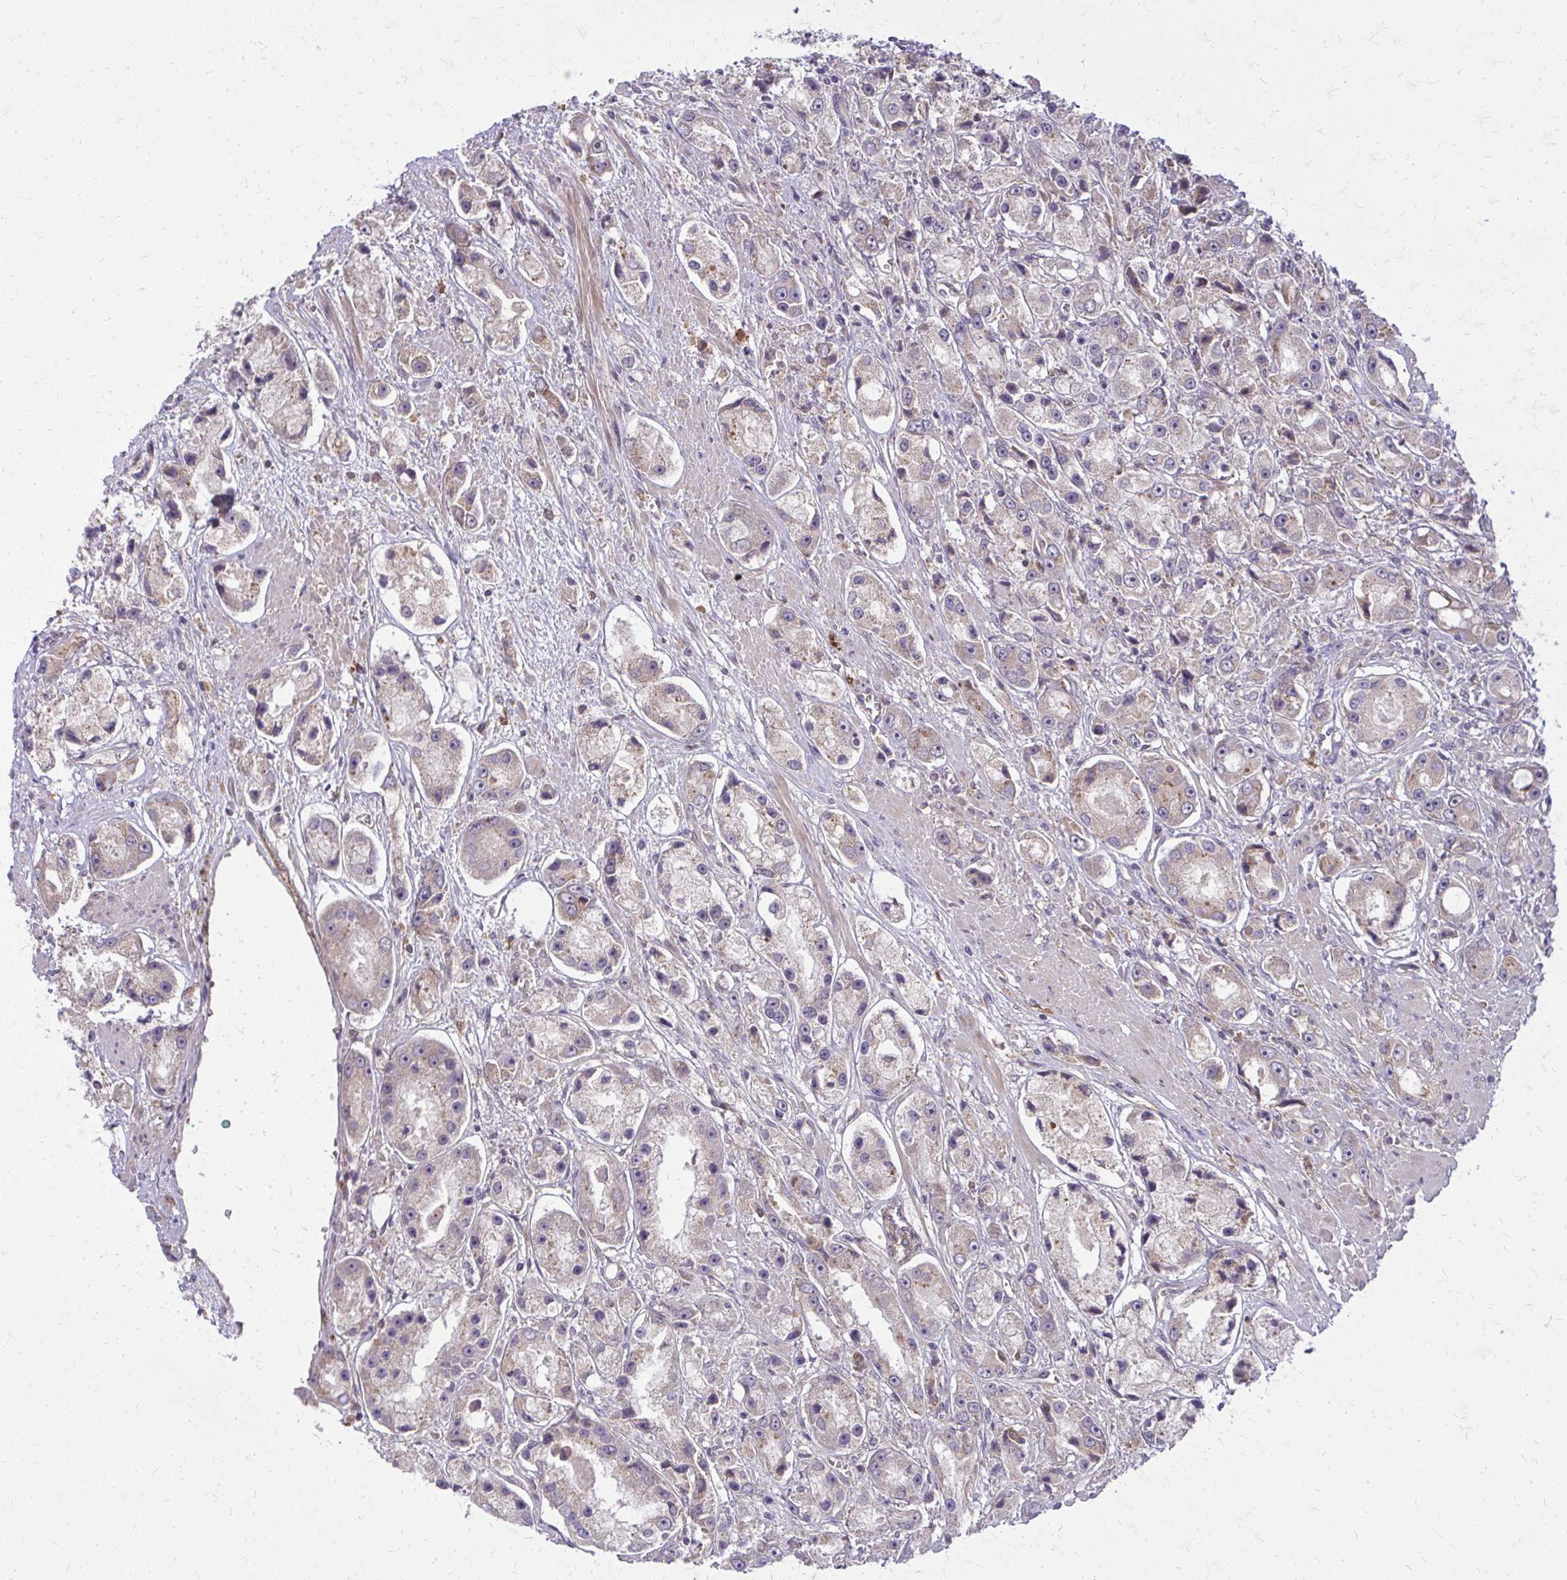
{"staining": {"intensity": "weak", "quantity": "<25%", "location": "cytoplasmic/membranous"}, "tissue": "prostate cancer", "cell_type": "Tumor cells", "image_type": "cancer", "snomed": [{"axis": "morphology", "description": "Adenocarcinoma, High grade"}, {"axis": "topography", "description": "Prostate"}], "caption": "An immunohistochemistry image of prostate cancer is shown. There is no staining in tumor cells of prostate cancer. The staining is performed using DAB brown chromogen with nuclei counter-stained in using hematoxylin.", "gene": "OXNAD1", "patient": {"sex": "male", "age": 67}}